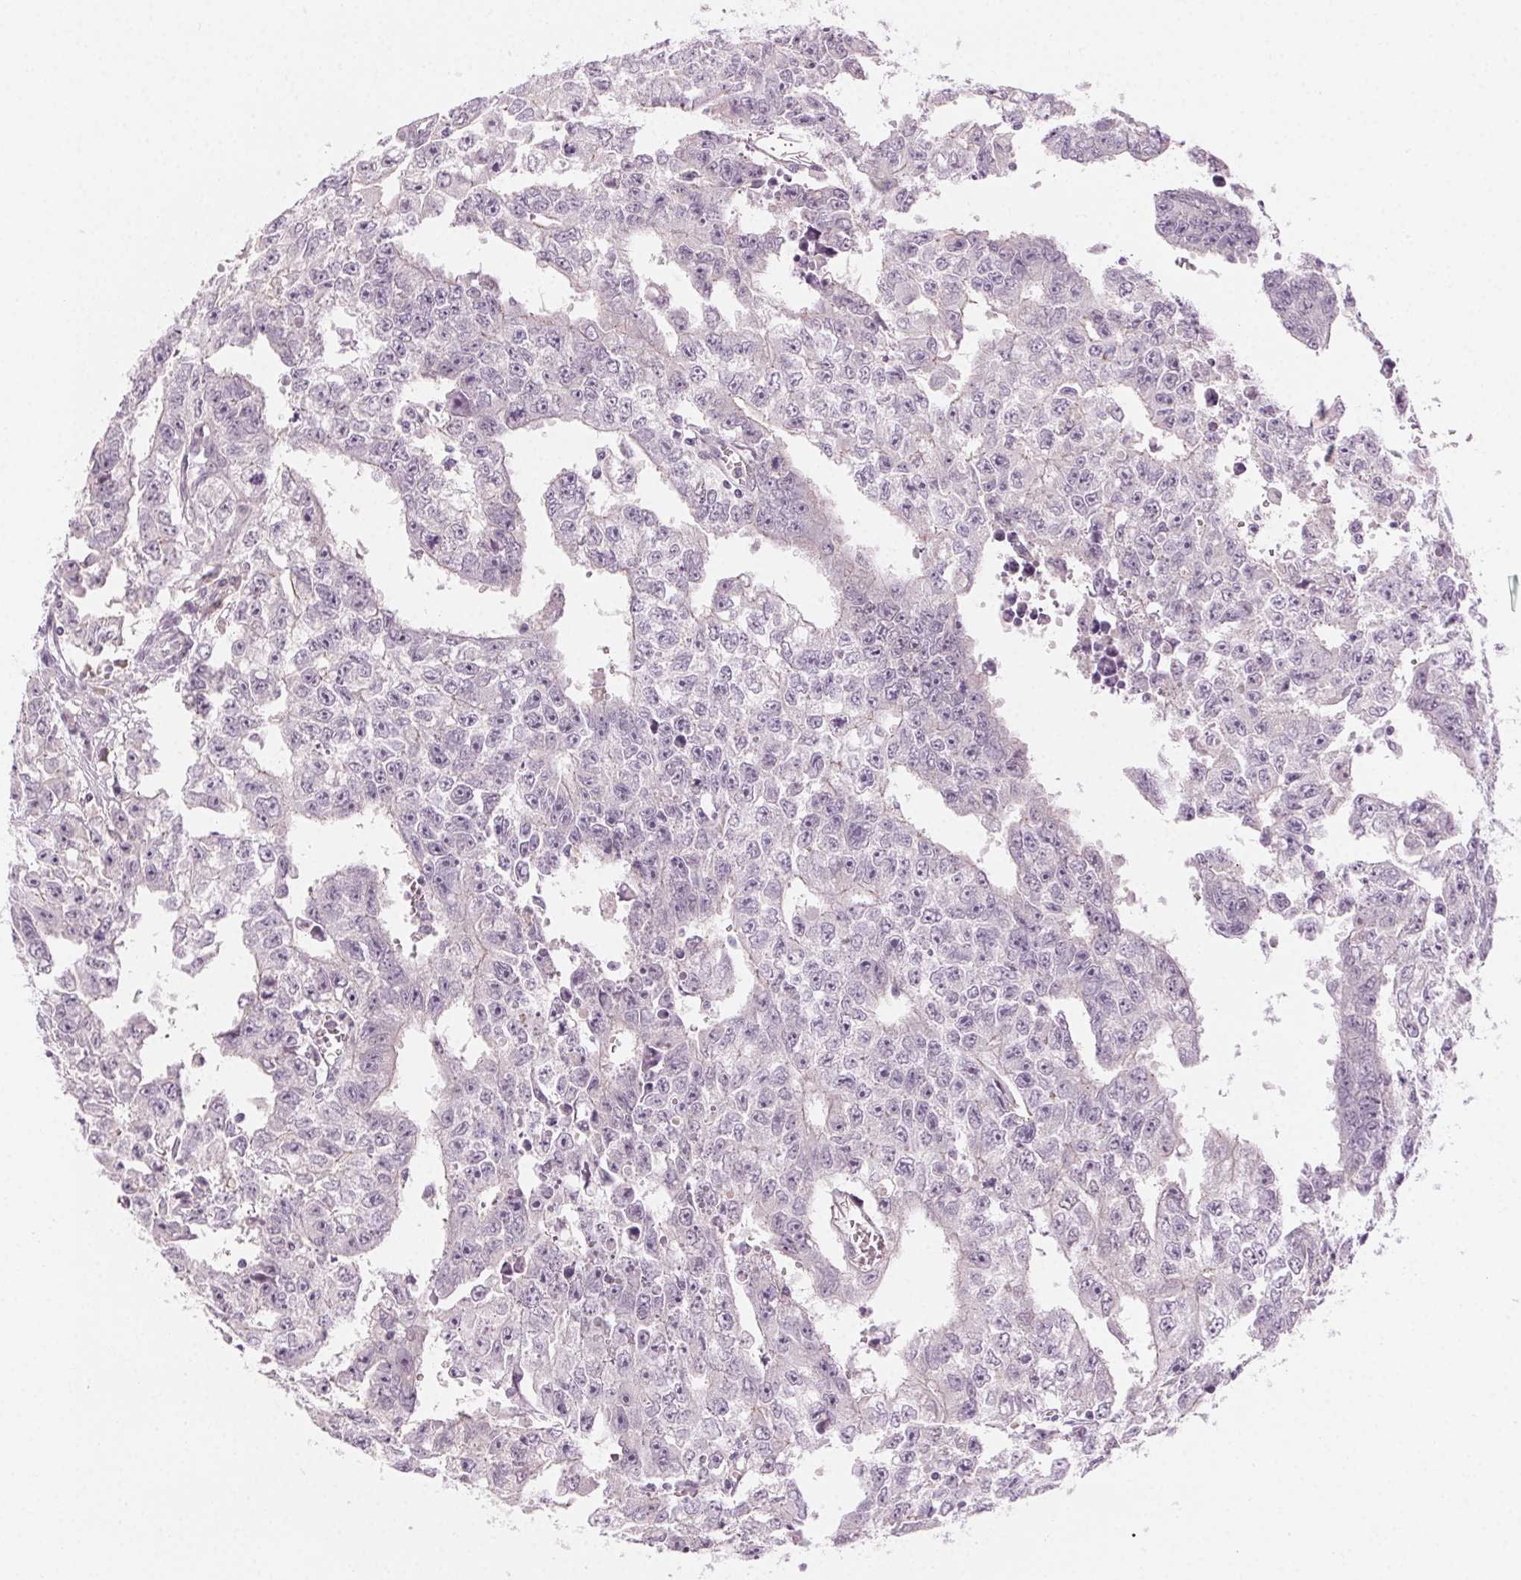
{"staining": {"intensity": "negative", "quantity": "none", "location": "none"}, "tissue": "testis cancer", "cell_type": "Tumor cells", "image_type": "cancer", "snomed": [{"axis": "morphology", "description": "Carcinoma, Embryonal, NOS"}, {"axis": "morphology", "description": "Teratoma, malignant, NOS"}, {"axis": "topography", "description": "Testis"}], "caption": "Immunohistochemistry micrograph of neoplastic tissue: testis cancer stained with DAB (3,3'-diaminobenzidine) exhibits no significant protein staining in tumor cells.", "gene": "HSF5", "patient": {"sex": "male", "age": 24}}